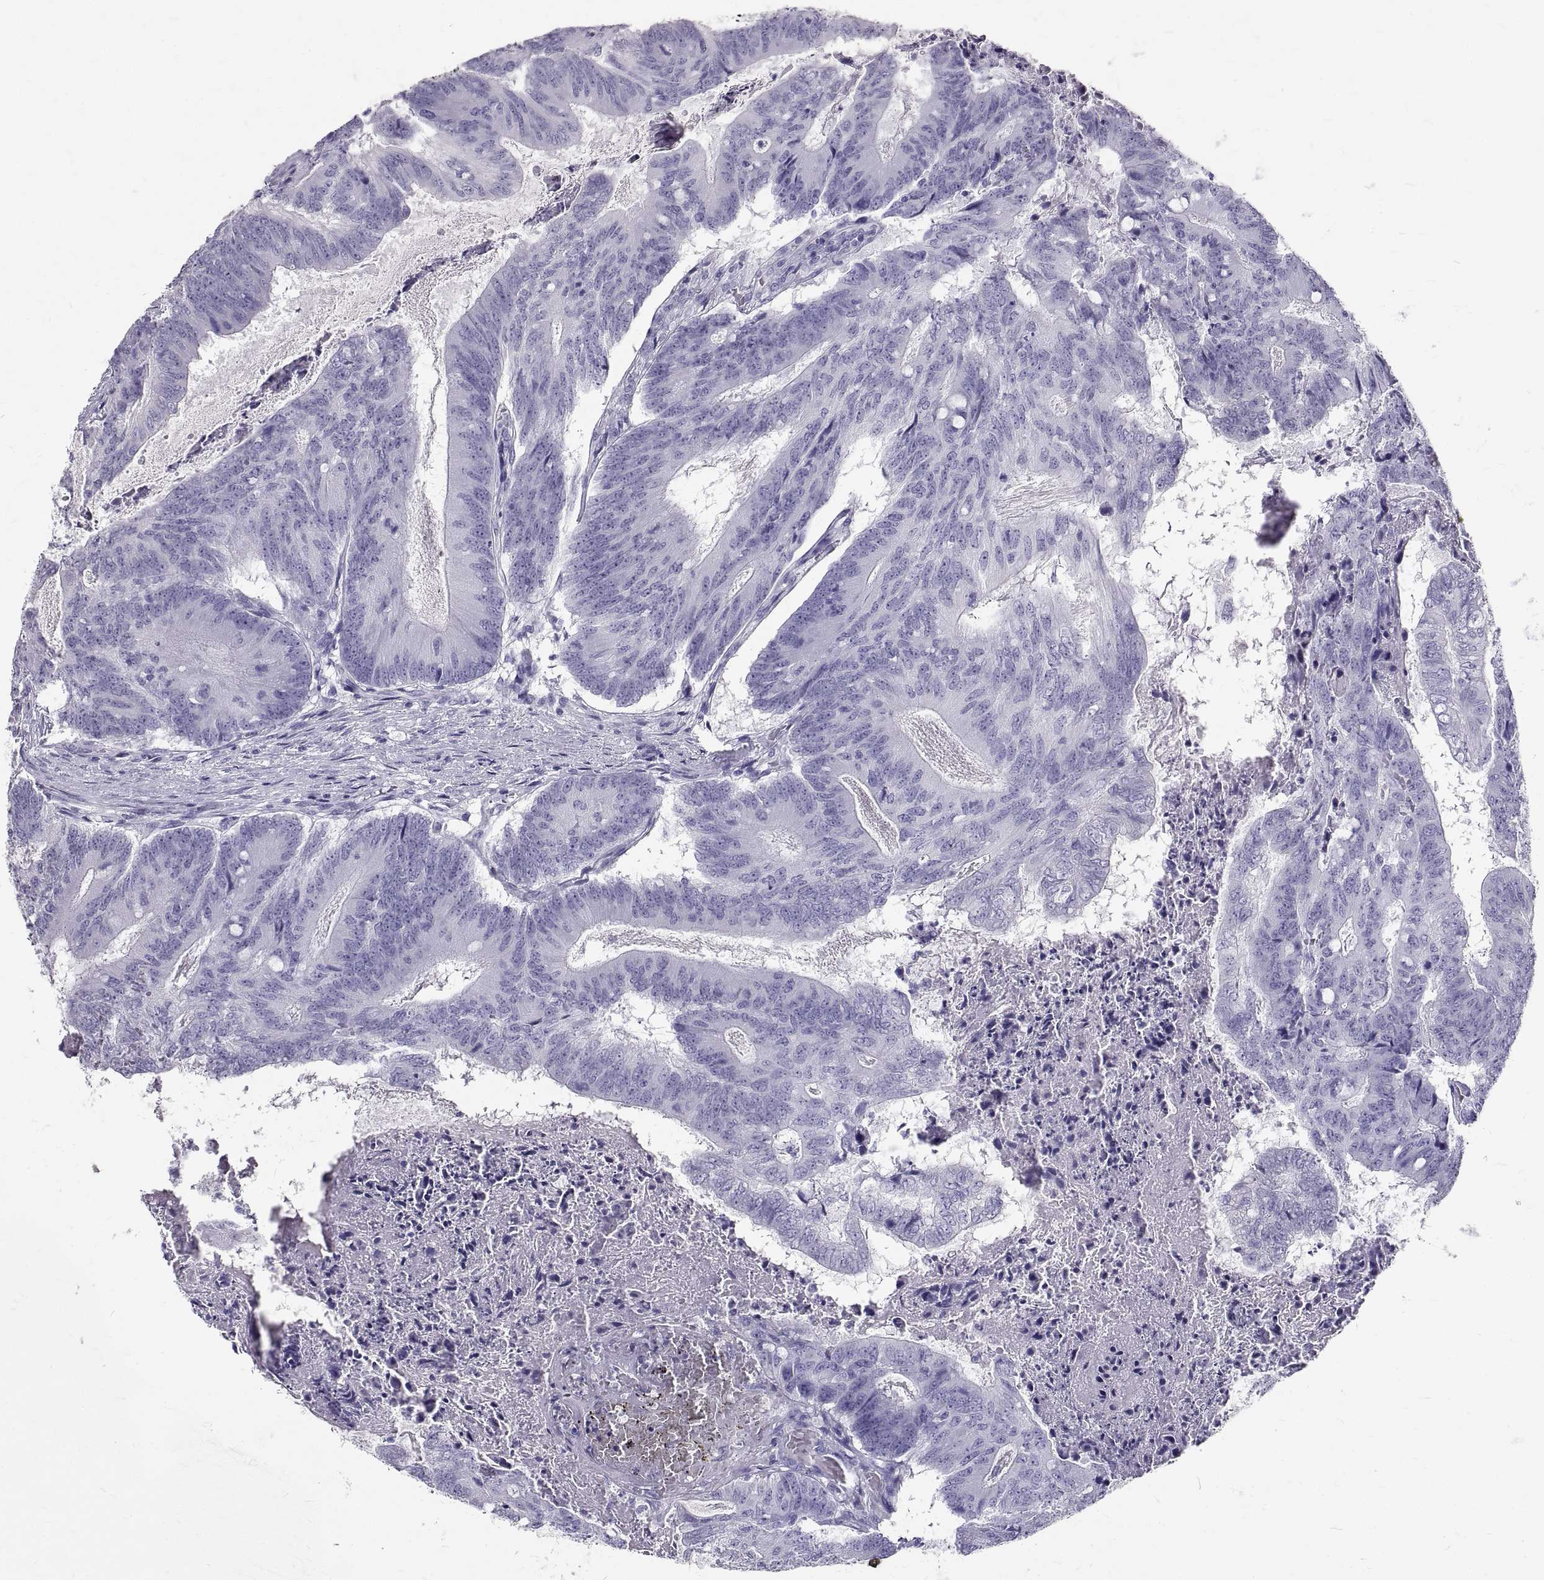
{"staining": {"intensity": "negative", "quantity": "none", "location": "none"}, "tissue": "colorectal cancer", "cell_type": "Tumor cells", "image_type": "cancer", "snomed": [{"axis": "morphology", "description": "Adenocarcinoma, NOS"}, {"axis": "topography", "description": "Colon"}], "caption": "IHC histopathology image of neoplastic tissue: adenocarcinoma (colorectal) stained with DAB (3,3'-diaminobenzidine) shows no significant protein expression in tumor cells.", "gene": "GNG12", "patient": {"sex": "female", "age": 70}}